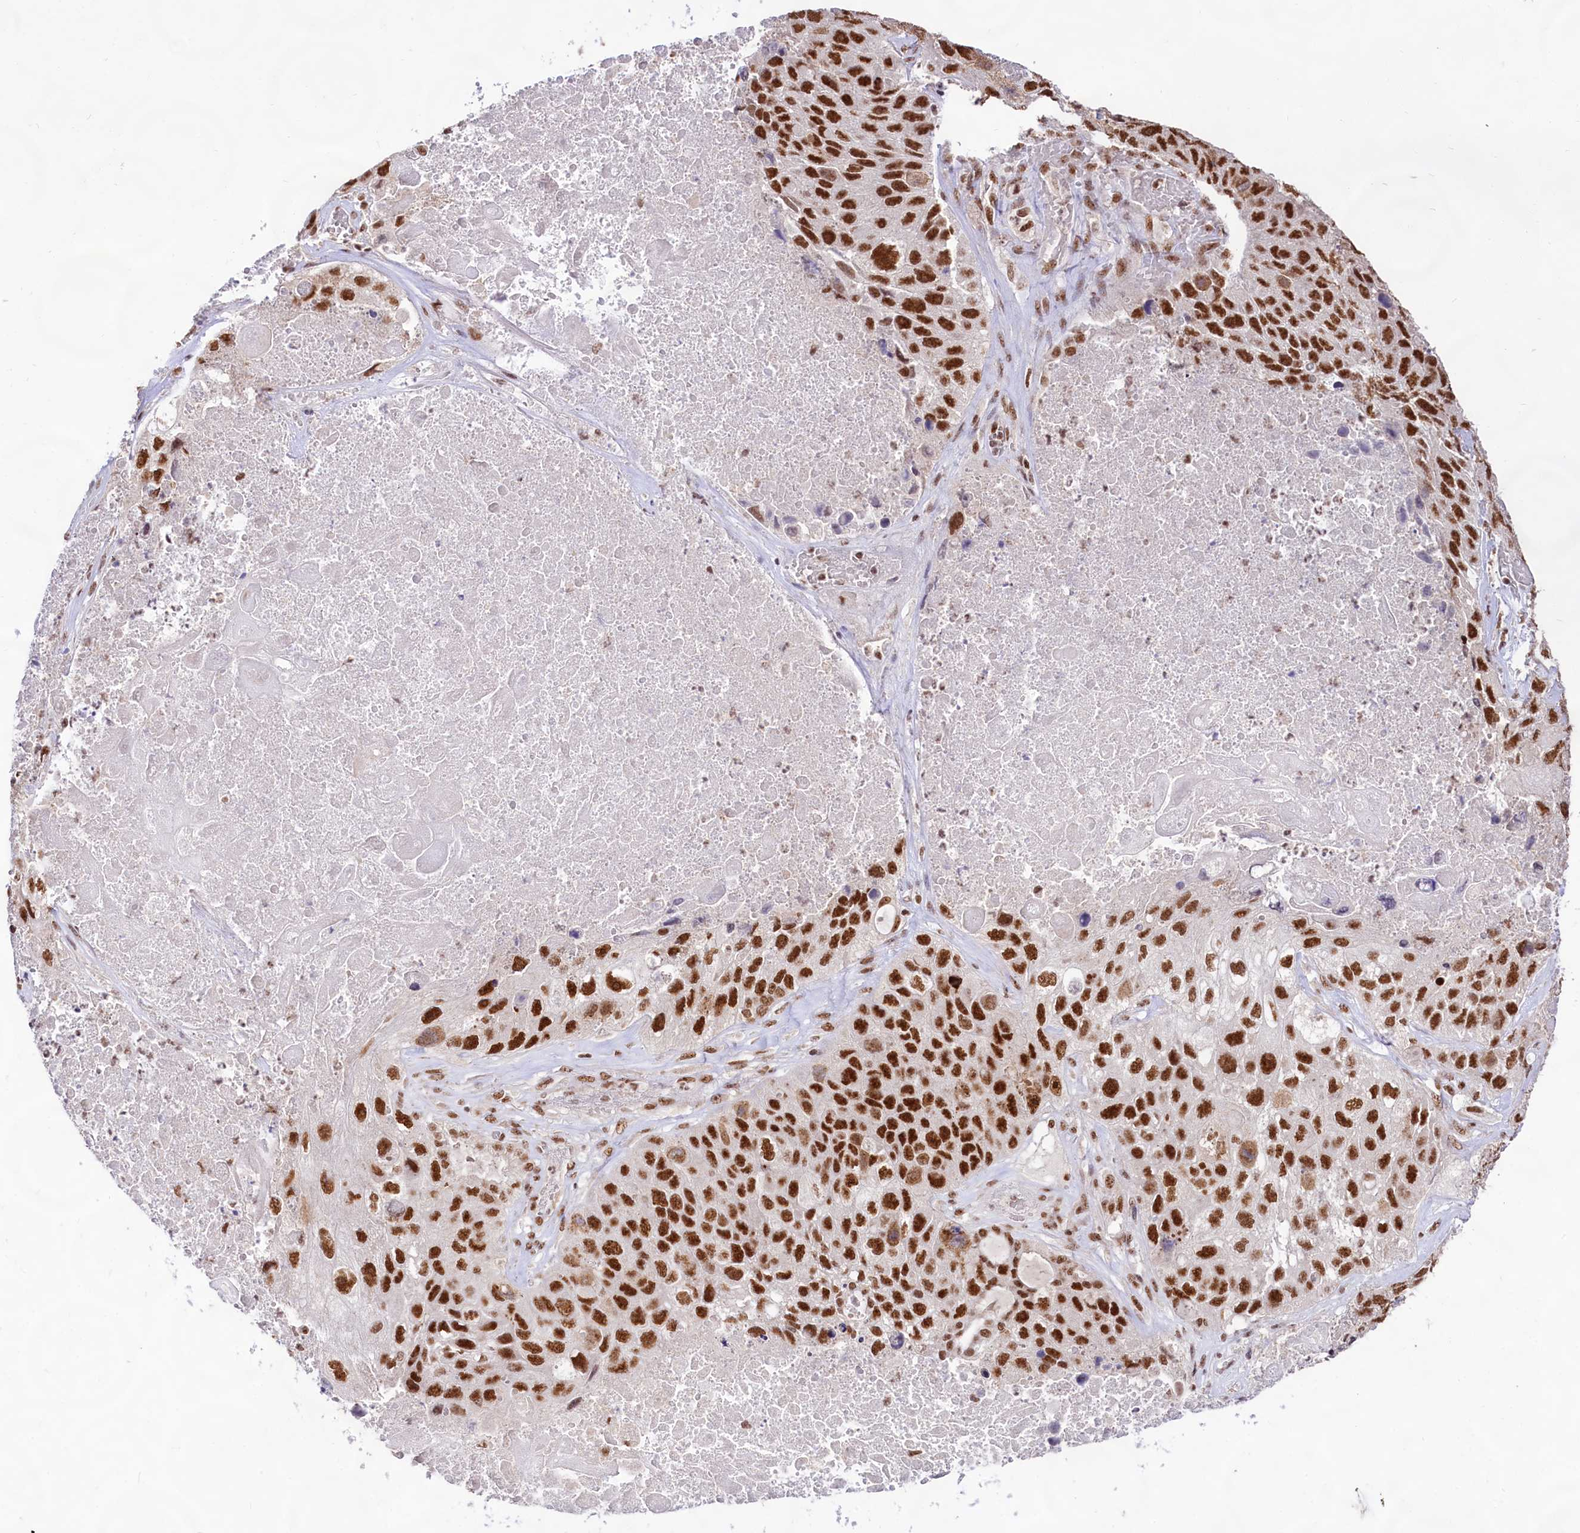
{"staining": {"intensity": "strong", "quantity": ">75%", "location": "nuclear"}, "tissue": "lung cancer", "cell_type": "Tumor cells", "image_type": "cancer", "snomed": [{"axis": "morphology", "description": "Squamous cell carcinoma, NOS"}, {"axis": "topography", "description": "Lung"}], "caption": "A photomicrograph showing strong nuclear expression in about >75% of tumor cells in lung squamous cell carcinoma, as visualized by brown immunohistochemical staining.", "gene": "HIRA", "patient": {"sex": "male", "age": 61}}